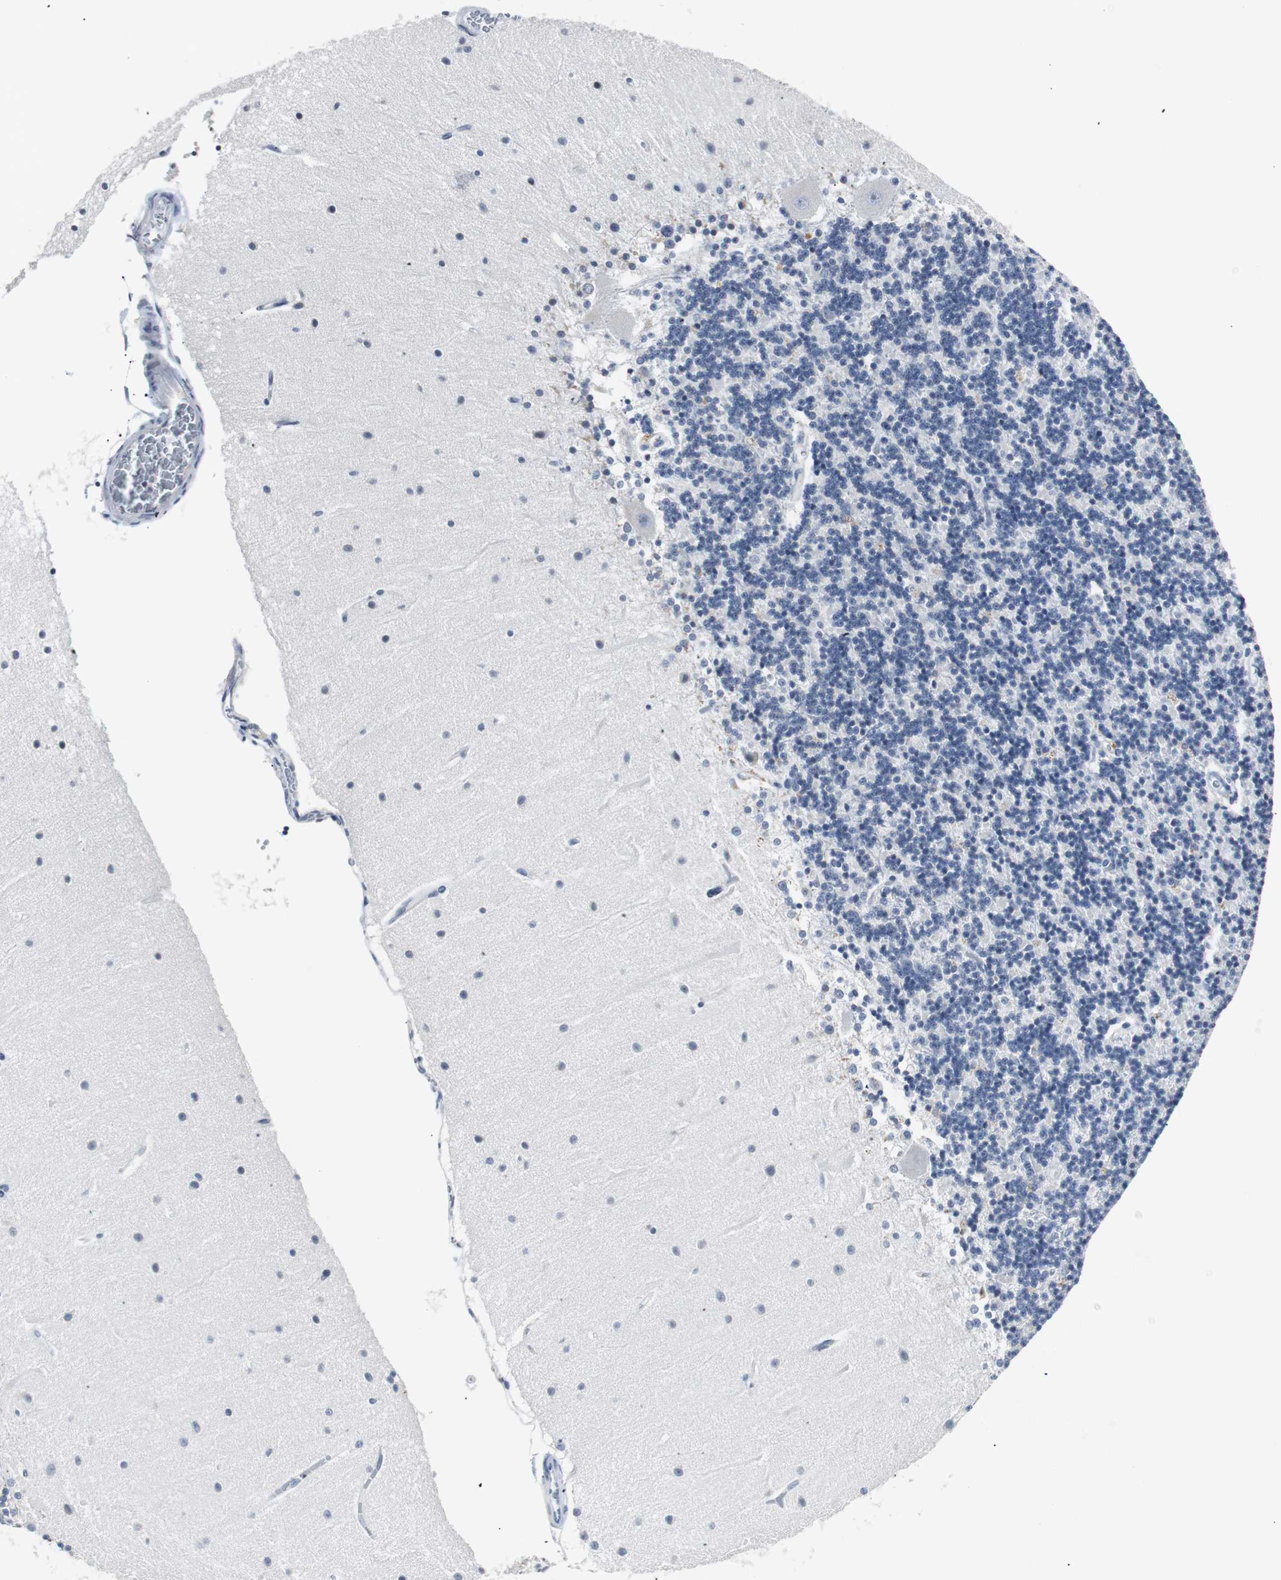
{"staining": {"intensity": "negative", "quantity": "none", "location": "none"}, "tissue": "cerebellum", "cell_type": "Cells in granular layer", "image_type": "normal", "snomed": [{"axis": "morphology", "description": "Normal tissue, NOS"}, {"axis": "topography", "description": "Cerebellum"}], "caption": "Cells in granular layer show no significant staining in unremarkable cerebellum. (Stains: DAB (3,3'-diaminobenzidine) IHC with hematoxylin counter stain, Microscopy: brightfield microscopy at high magnification).", "gene": "SOX30", "patient": {"sex": "female", "age": 54}}